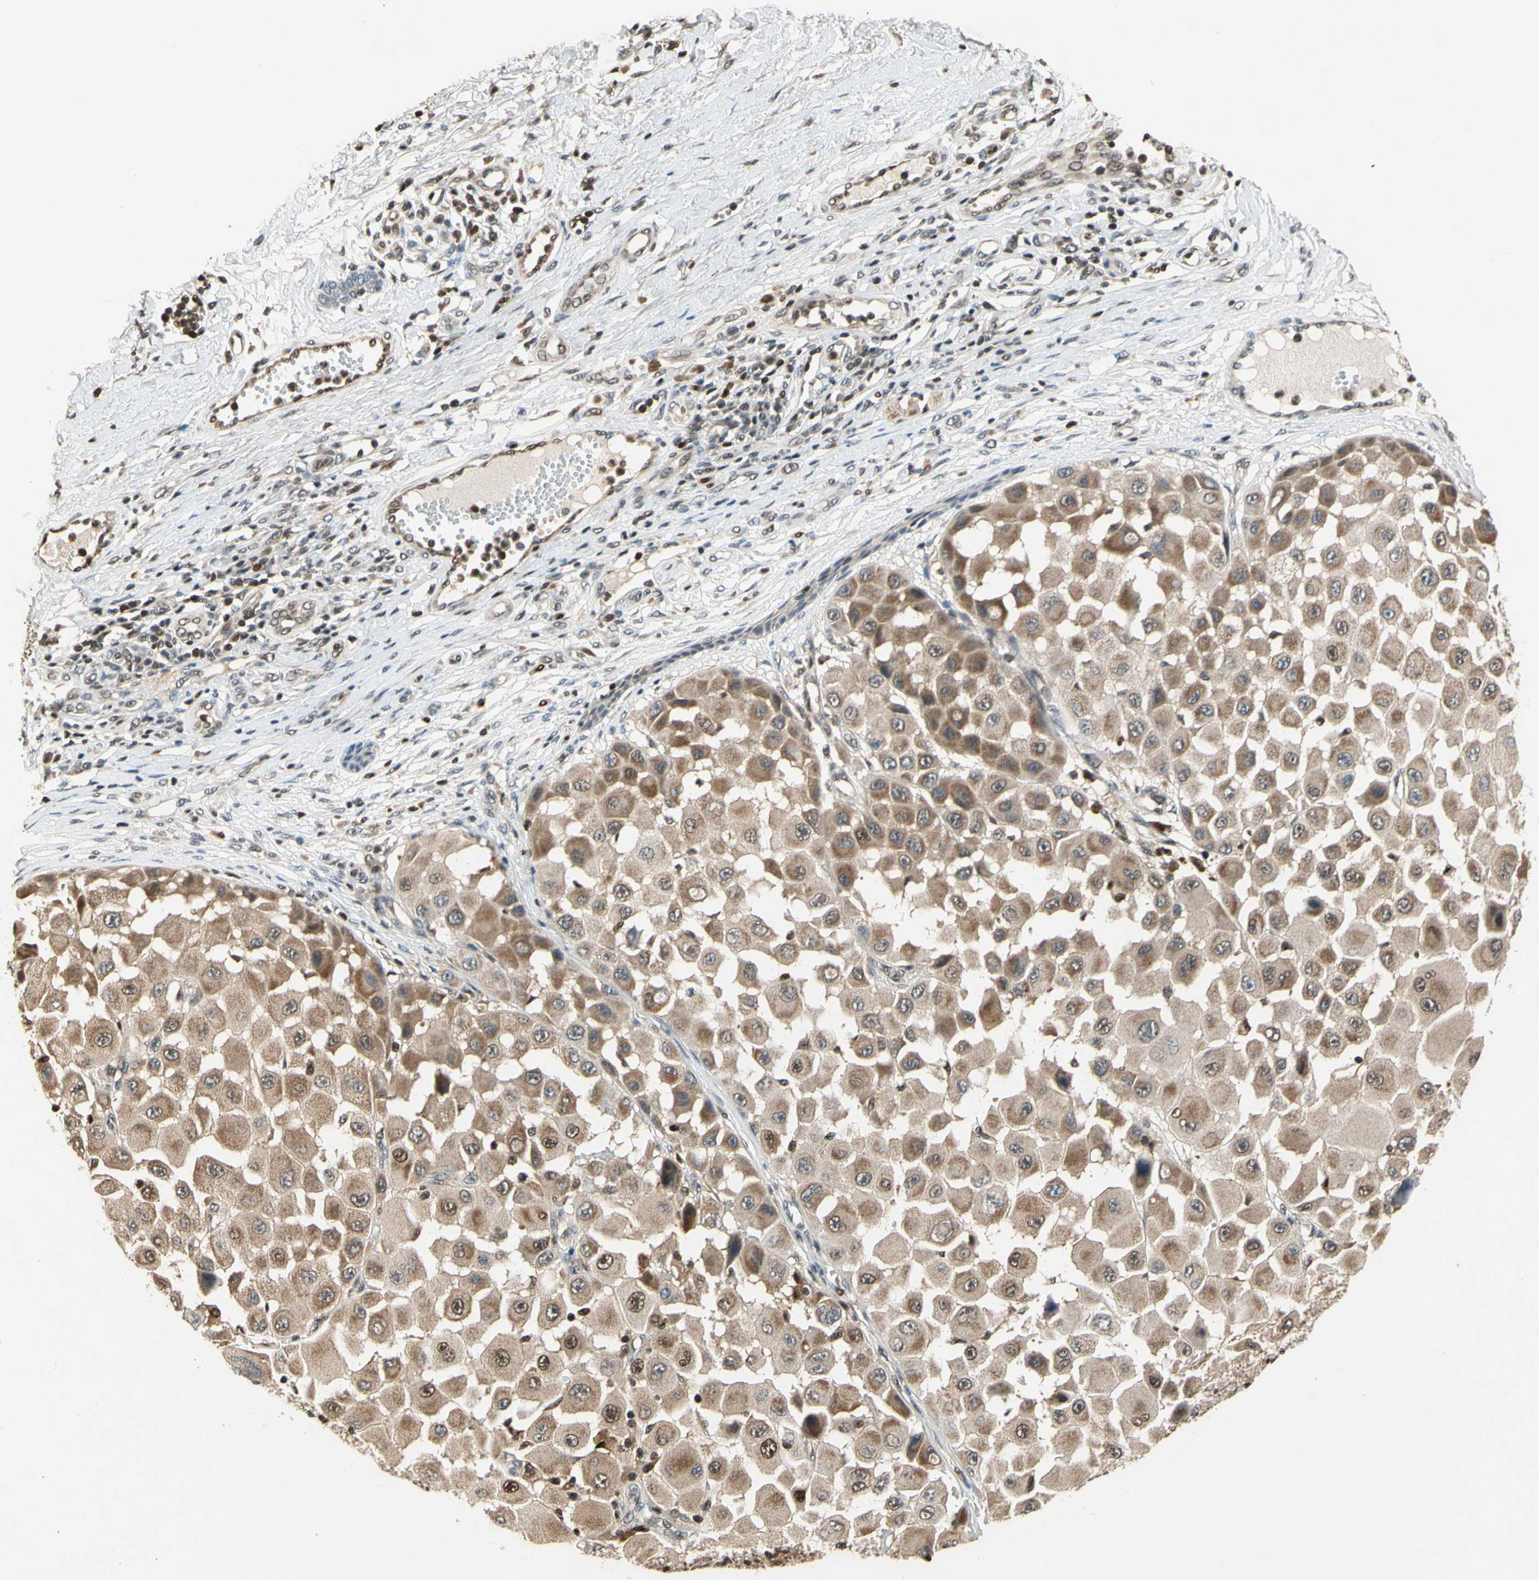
{"staining": {"intensity": "moderate", "quantity": ">75%", "location": "cytoplasmic/membranous,nuclear"}, "tissue": "melanoma", "cell_type": "Tumor cells", "image_type": "cancer", "snomed": [{"axis": "morphology", "description": "Malignant melanoma, NOS"}, {"axis": "topography", "description": "Skin"}], "caption": "Immunohistochemistry (IHC) (DAB) staining of human melanoma exhibits moderate cytoplasmic/membranous and nuclear protein positivity in about >75% of tumor cells. The staining was performed using DAB to visualize the protein expression in brown, while the nuclei were stained in blue with hematoxylin (Magnification: 20x).", "gene": "GSR", "patient": {"sex": "female", "age": 81}}